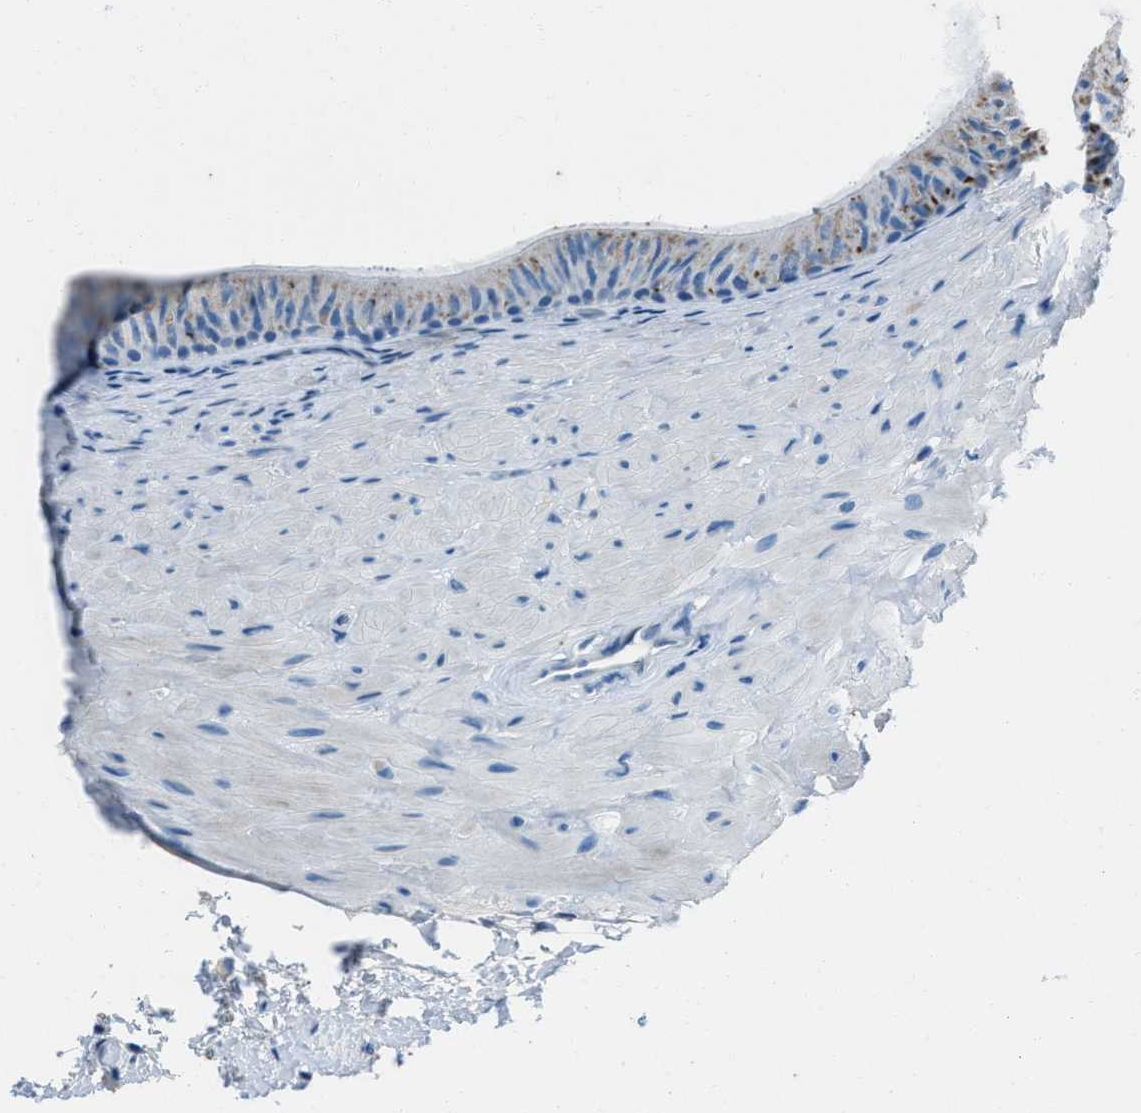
{"staining": {"intensity": "weak", "quantity": "<25%", "location": "cytoplasmic/membranous"}, "tissue": "epididymis", "cell_type": "Glandular cells", "image_type": "normal", "snomed": [{"axis": "morphology", "description": "Normal tissue, NOS"}, {"axis": "topography", "description": "Epididymis"}], "caption": "Immunohistochemistry histopathology image of benign epididymis: epididymis stained with DAB (3,3'-diaminobenzidine) reveals no significant protein staining in glandular cells.", "gene": "AMACR", "patient": {"sex": "male", "age": 34}}